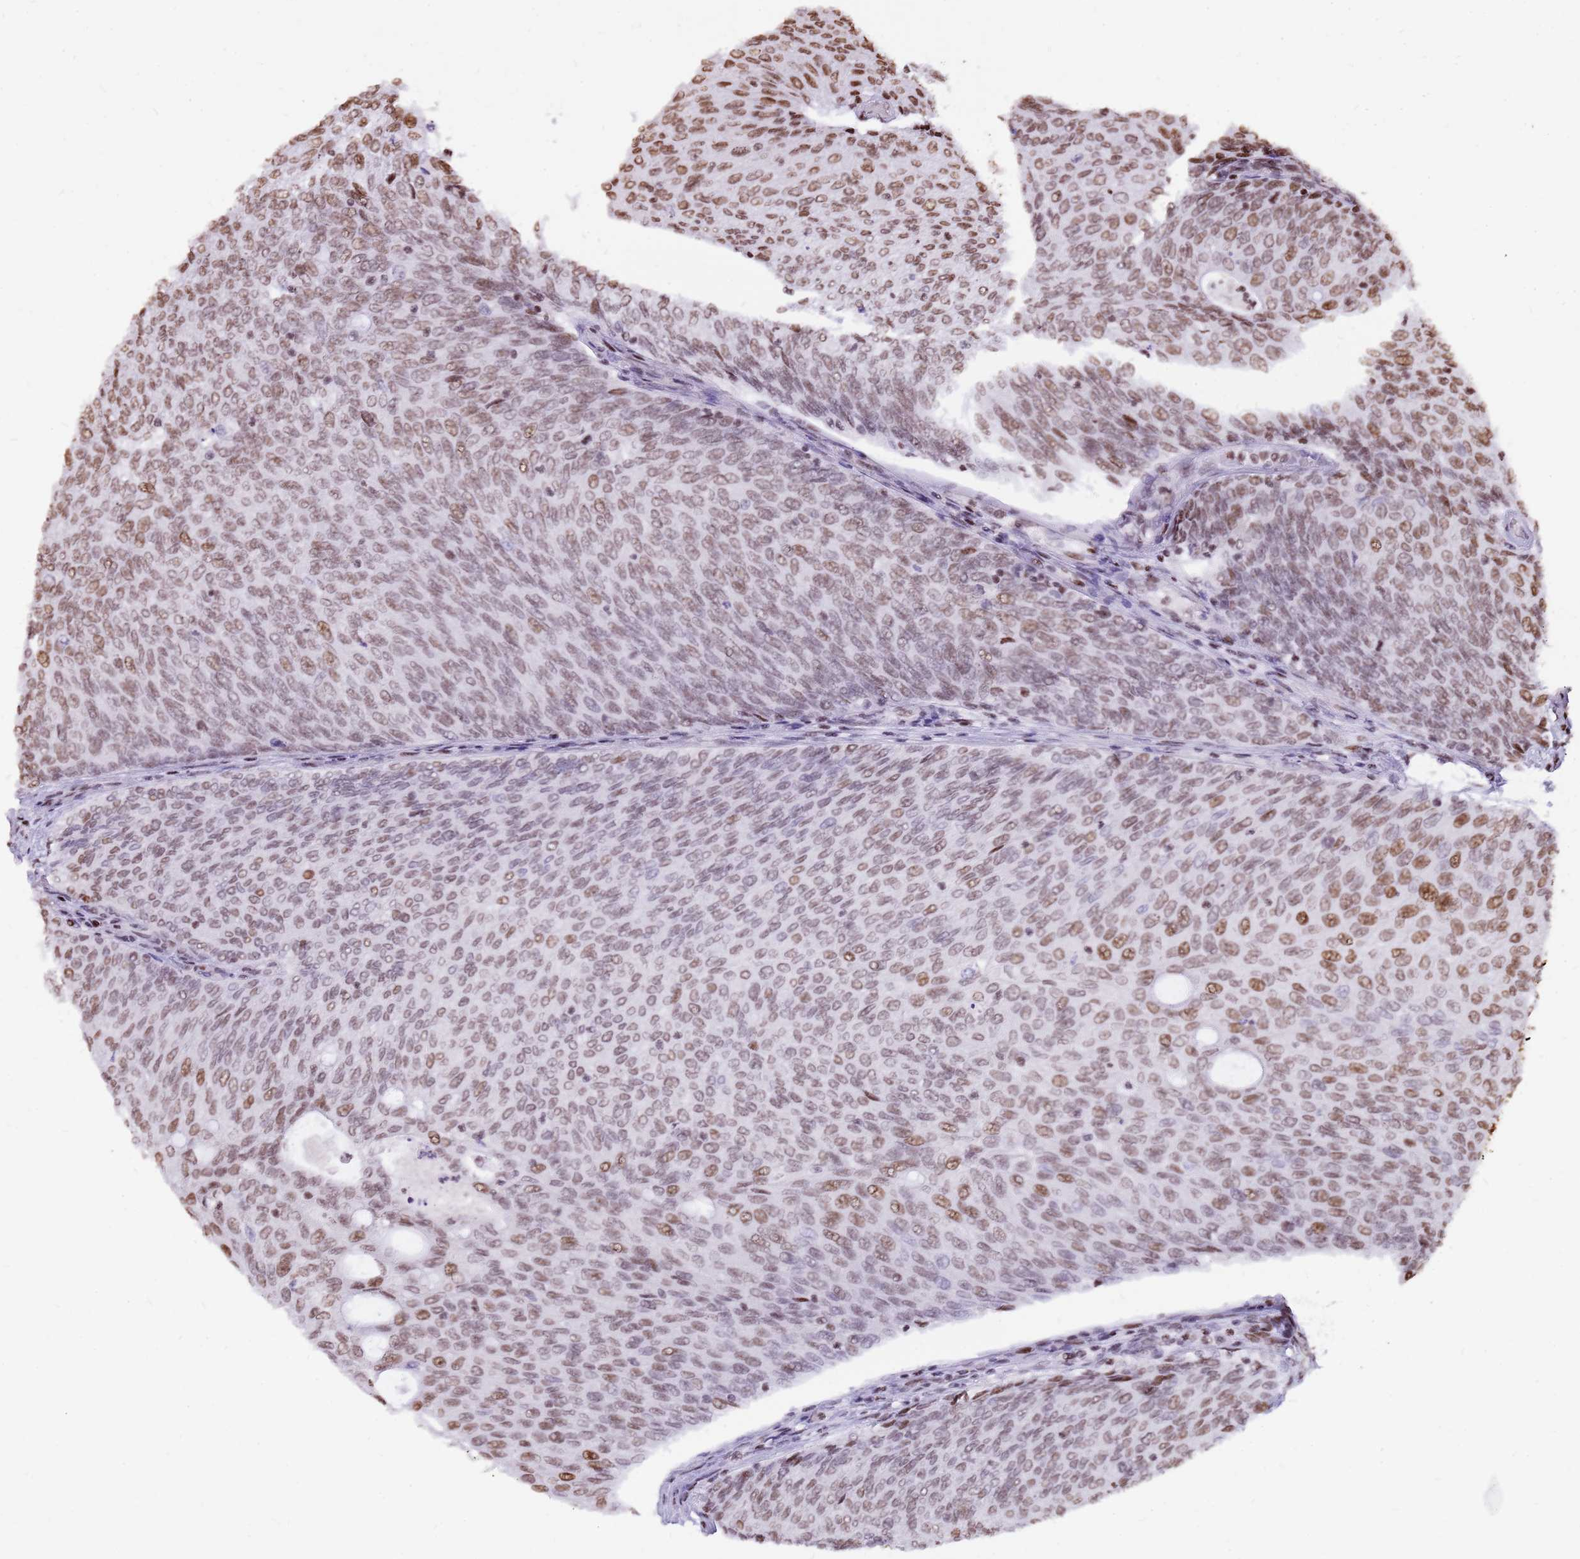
{"staining": {"intensity": "moderate", "quantity": "25%-75%", "location": "nuclear"}, "tissue": "urothelial cancer", "cell_type": "Tumor cells", "image_type": "cancer", "snomed": [{"axis": "morphology", "description": "Urothelial carcinoma, Low grade"}, {"axis": "topography", "description": "Urinary bladder"}], "caption": "An immunohistochemistry histopathology image of neoplastic tissue is shown. Protein staining in brown shows moderate nuclear positivity in urothelial cancer within tumor cells.", "gene": "WASHC4", "patient": {"sex": "female", "age": 79}}